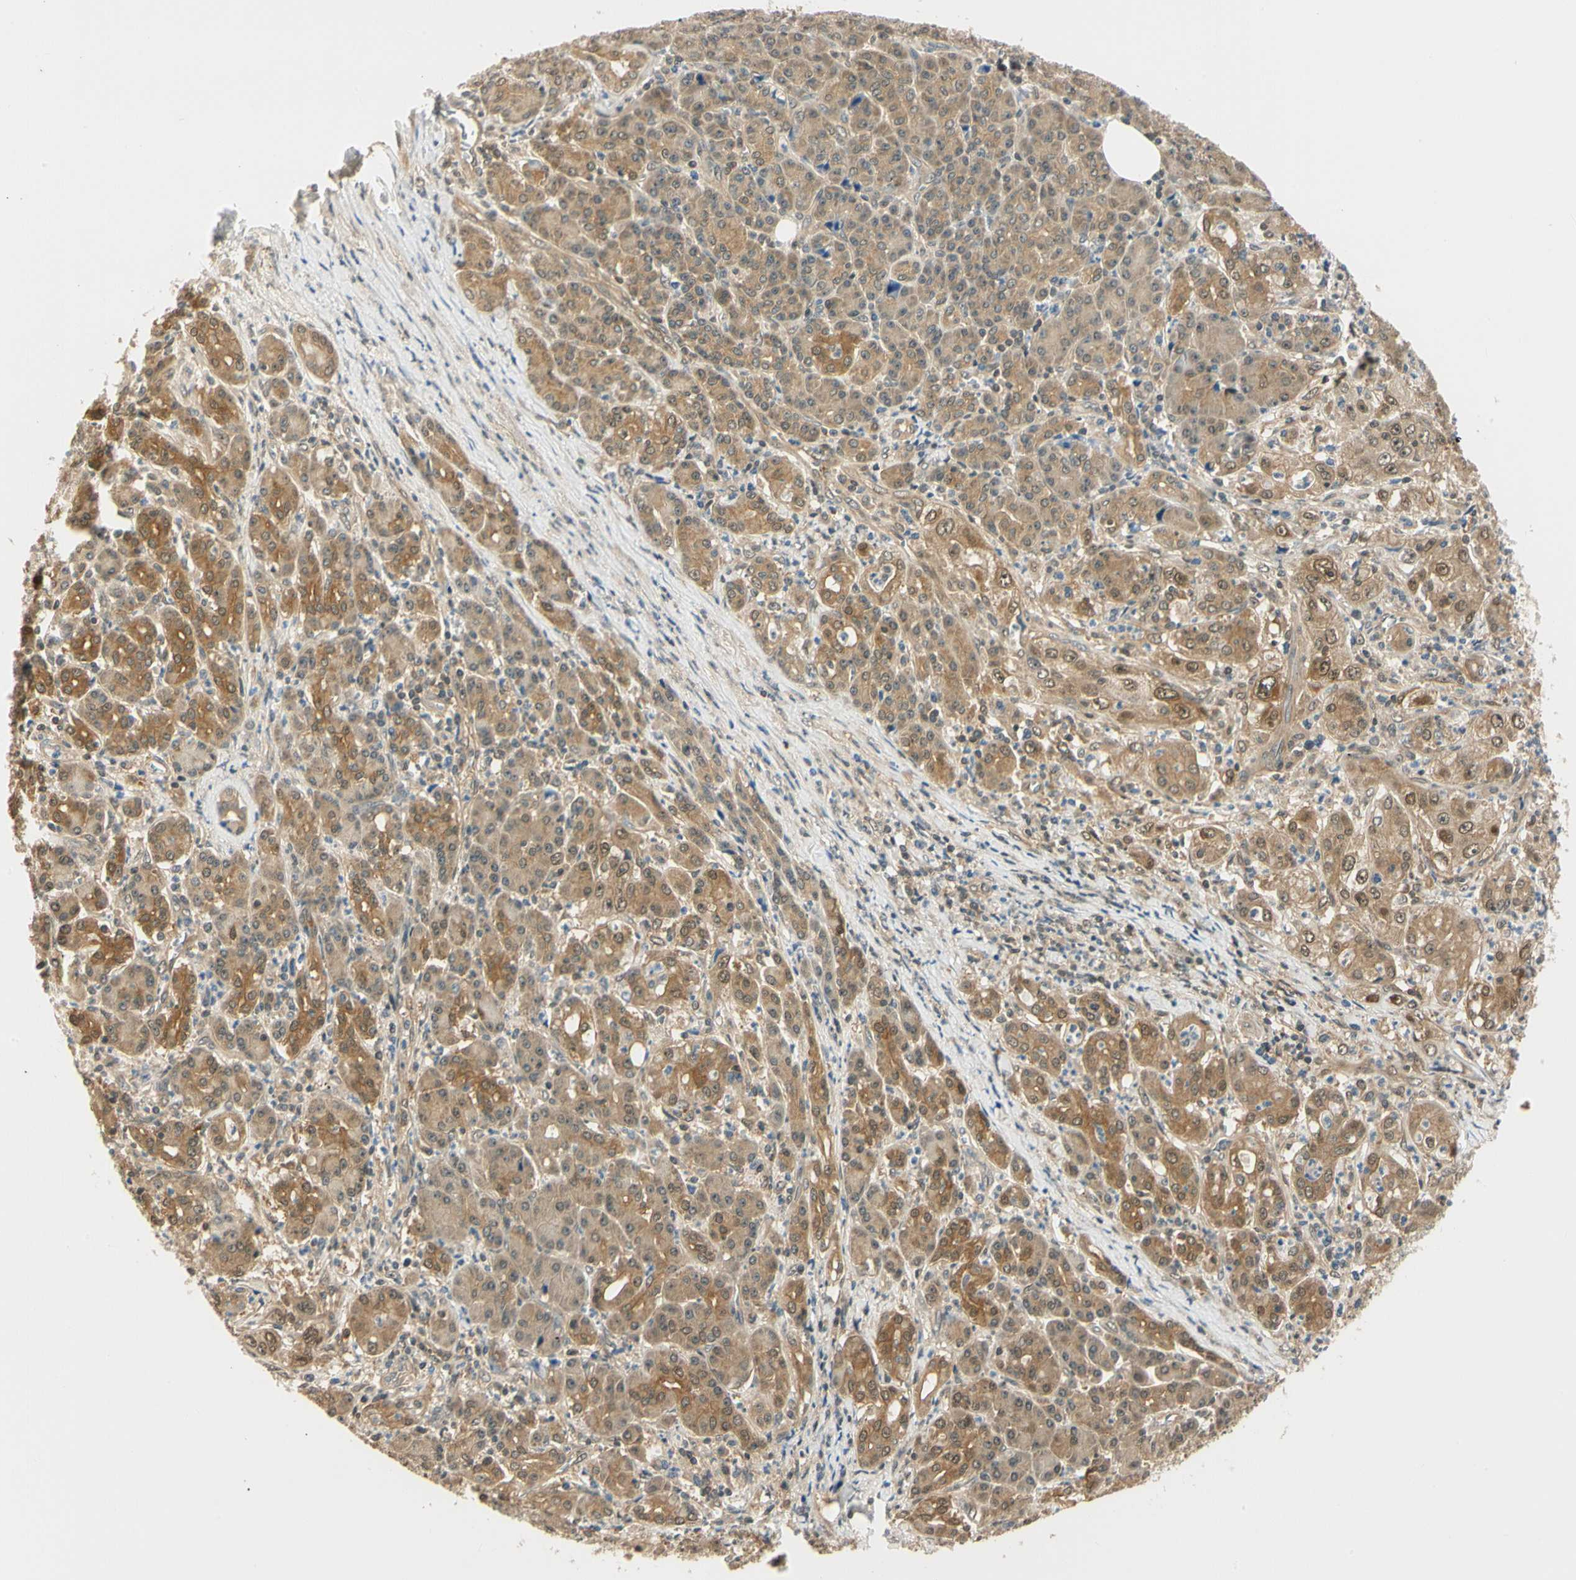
{"staining": {"intensity": "strong", "quantity": ">75%", "location": "cytoplasmic/membranous,nuclear"}, "tissue": "pancreatic cancer", "cell_type": "Tumor cells", "image_type": "cancer", "snomed": [{"axis": "morphology", "description": "Adenocarcinoma, NOS"}, {"axis": "topography", "description": "Pancreas"}], "caption": "Pancreatic adenocarcinoma tissue displays strong cytoplasmic/membranous and nuclear staining in about >75% of tumor cells, visualized by immunohistochemistry.", "gene": "UBE2Z", "patient": {"sex": "male", "age": 70}}